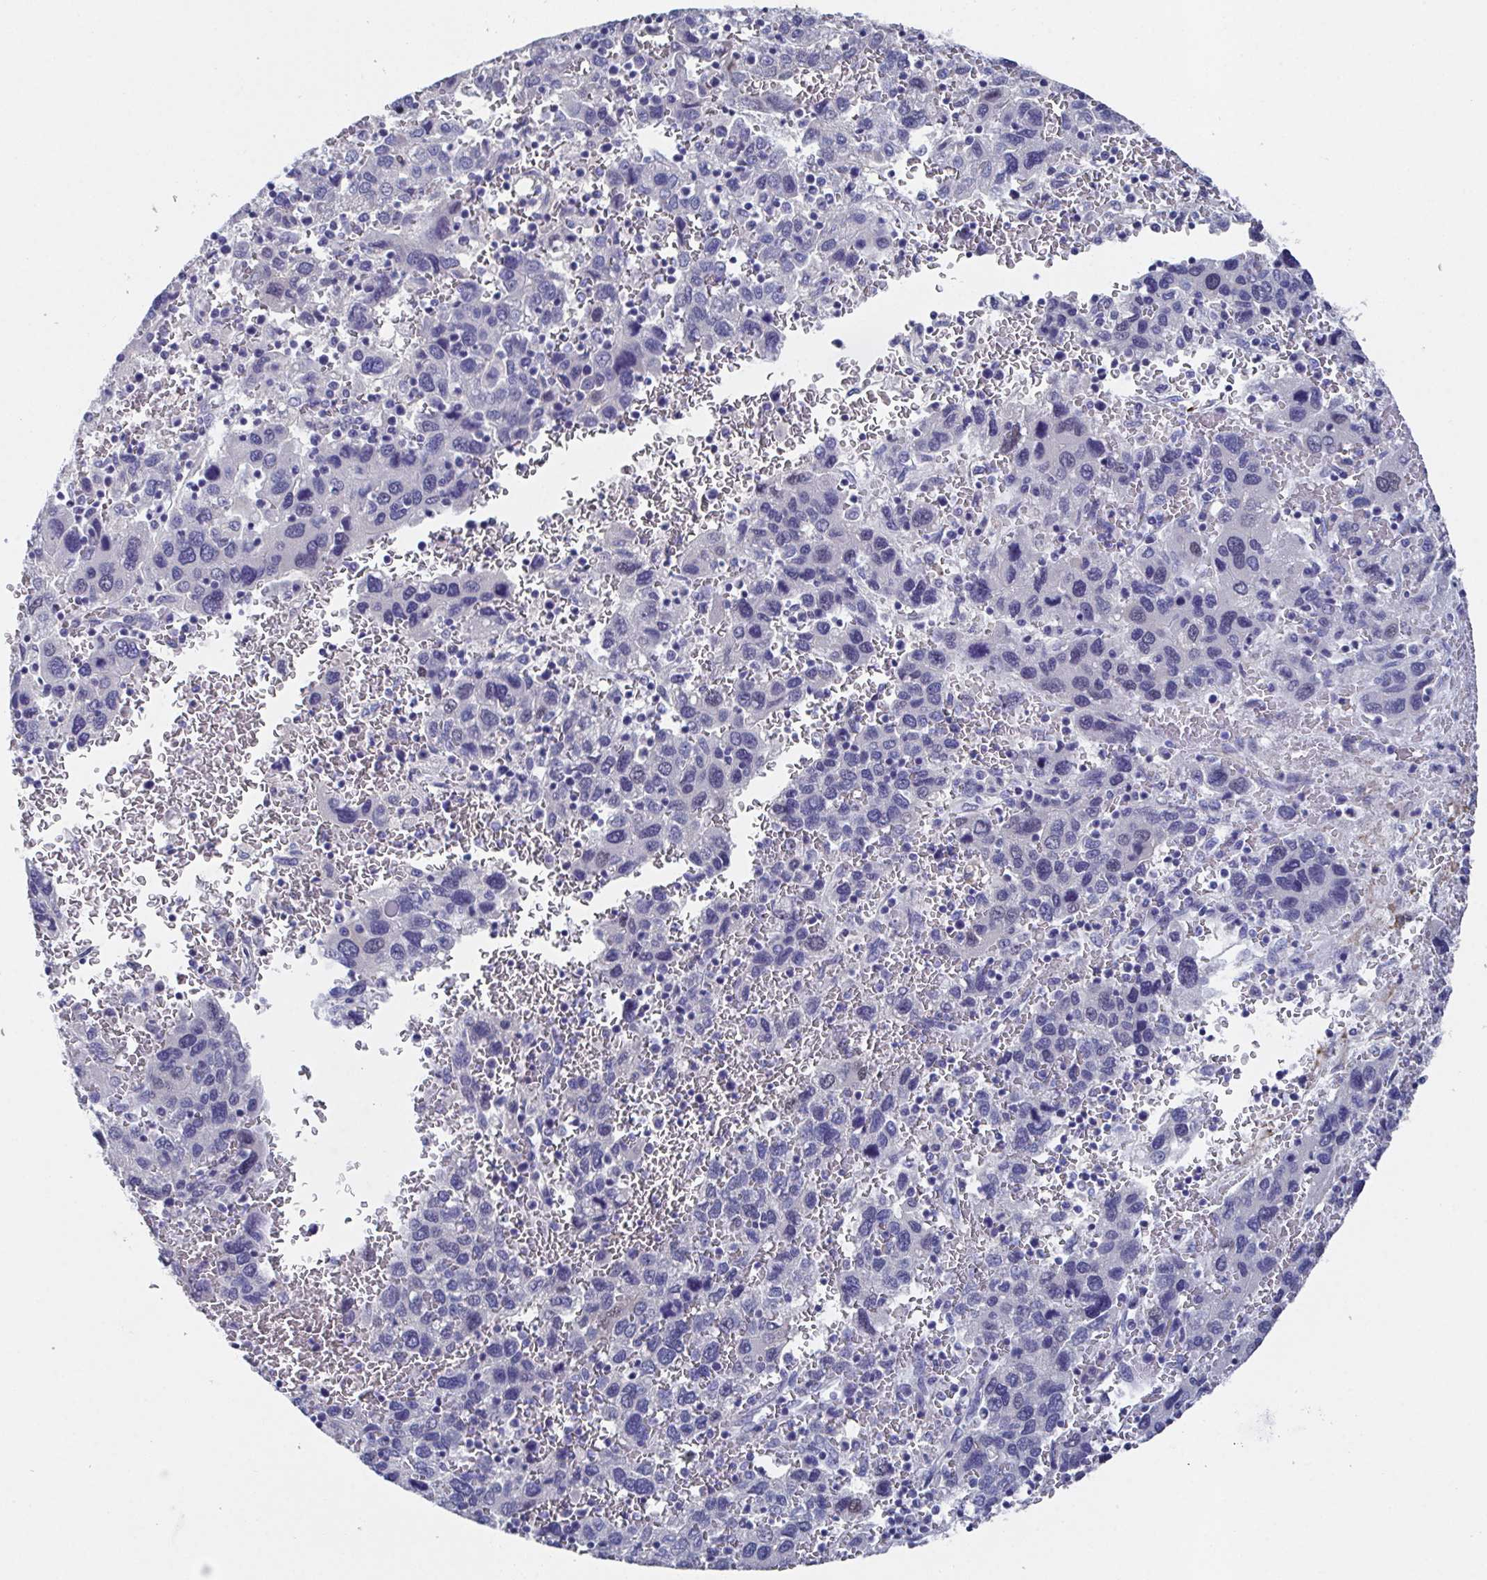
{"staining": {"intensity": "negative", "quantity": "none", "location": "none"}, "tissue": "liver cancer", "cell_type": "Tumor cells", "image_type": "cancer", "snomed": [{"axis": "morphology", "description": "Carcinoma, Hepatocellular, NOS"}, {"axis": "topography", "description": "Liver"}], "caption": "Immunohistochemistry of hepatocellular carcinoma (liver) shows no staining in tumor cells.", "gene": "SSC4D", "patient": {"sex": "male", "age": 69}}